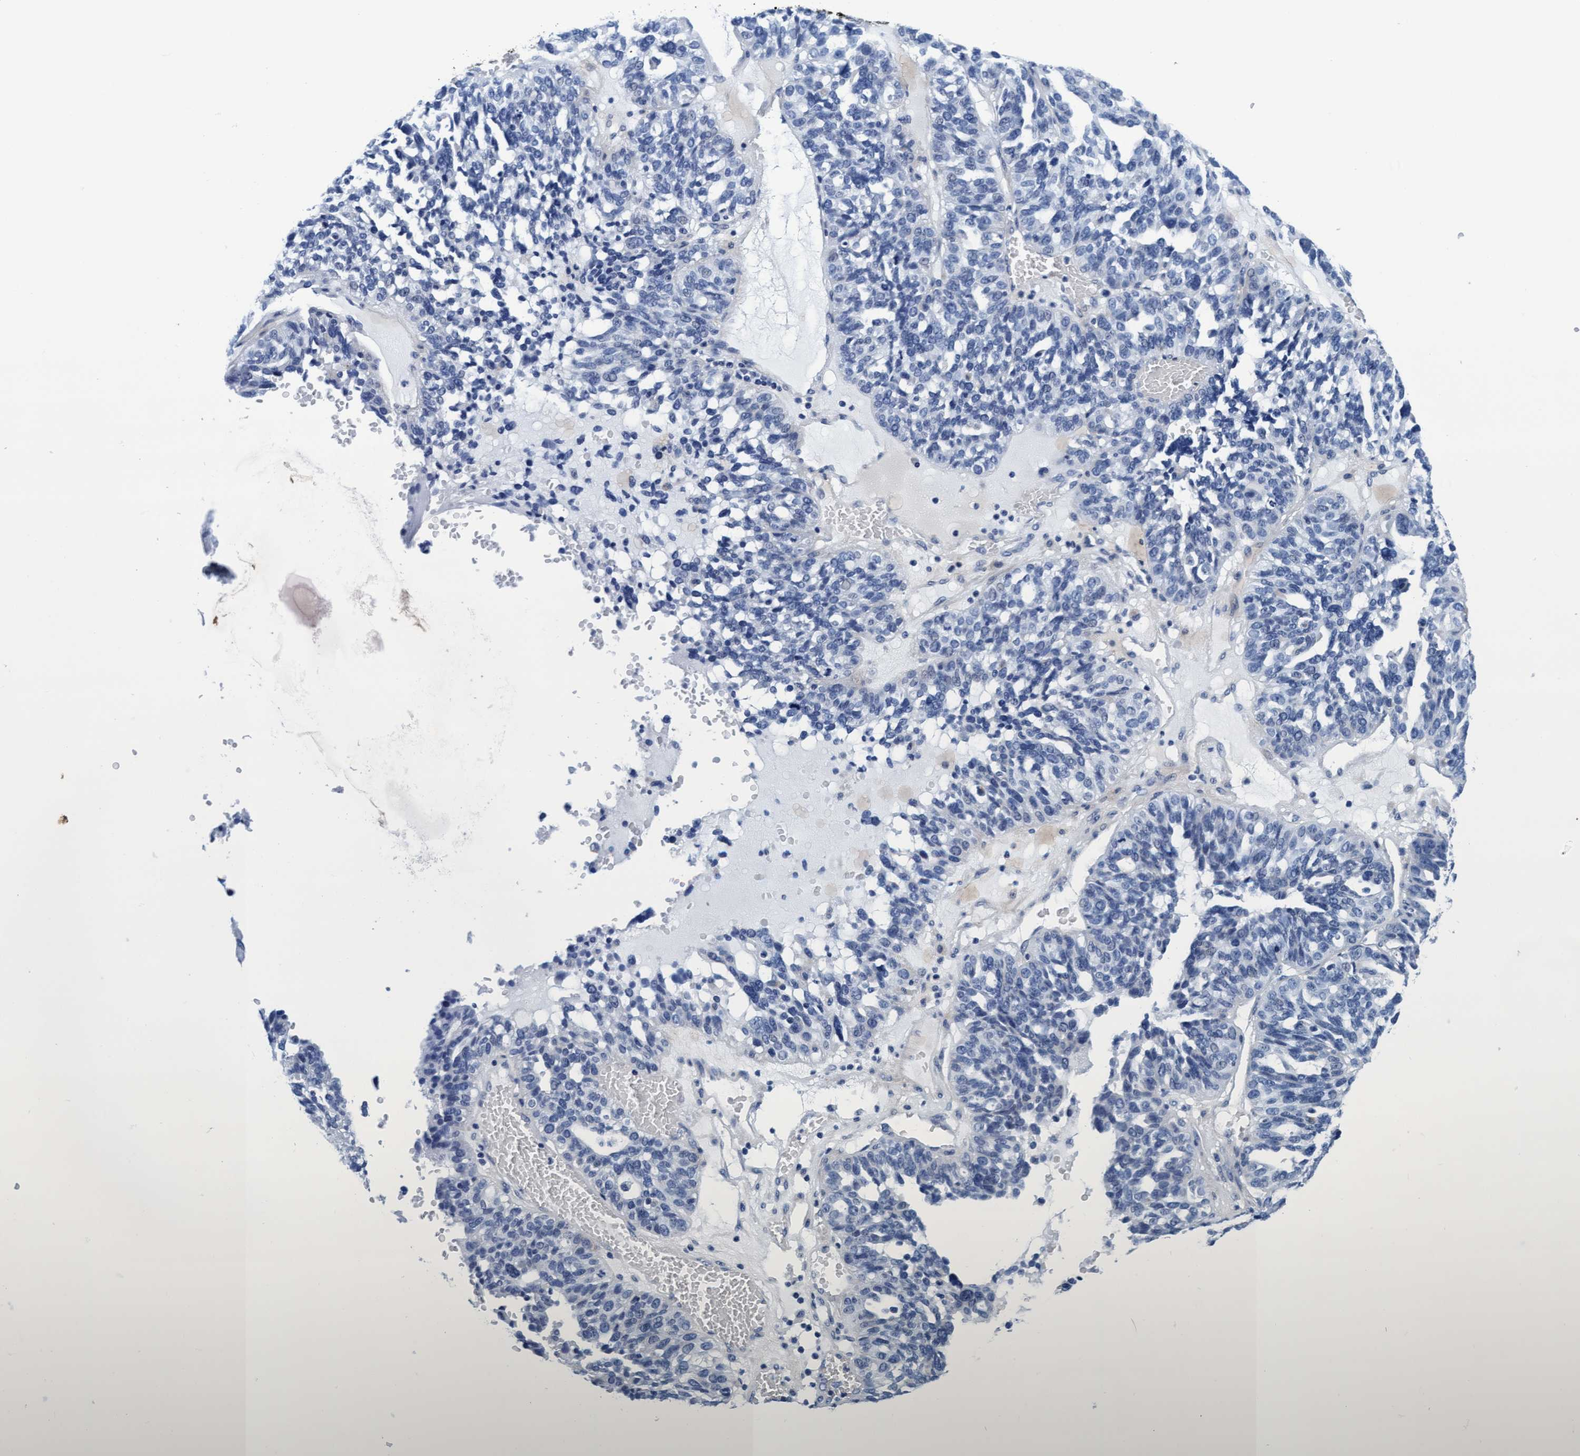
{"staining": {"intensity": "negative", "quantity": "none", "location": "none"}, "tissue": "ovarian cancer", "cell_type": "Tumor cells", "image_type": "cancer", "snomed": [{"axis": "morphology", "description": "Cystadenocarcinoma, serous, NOS"}, {"axis": "topography", "description": "Ovary"}], "caption": "This photomicrograph is of ovarian cancer (serous cystadenocarcinoma) stained with immunohistochemistry to label a protein in brown with the nuclei are counter-stained blue. There is no staining in tumor cells. The staining was performed using DAB to visualize the protein expression in brown, while the nuclei were stained in blue with hematoxylin (Magnification: 20x).", "gene": "ARSG", "patient": {"sex": "female", "age": 59}}